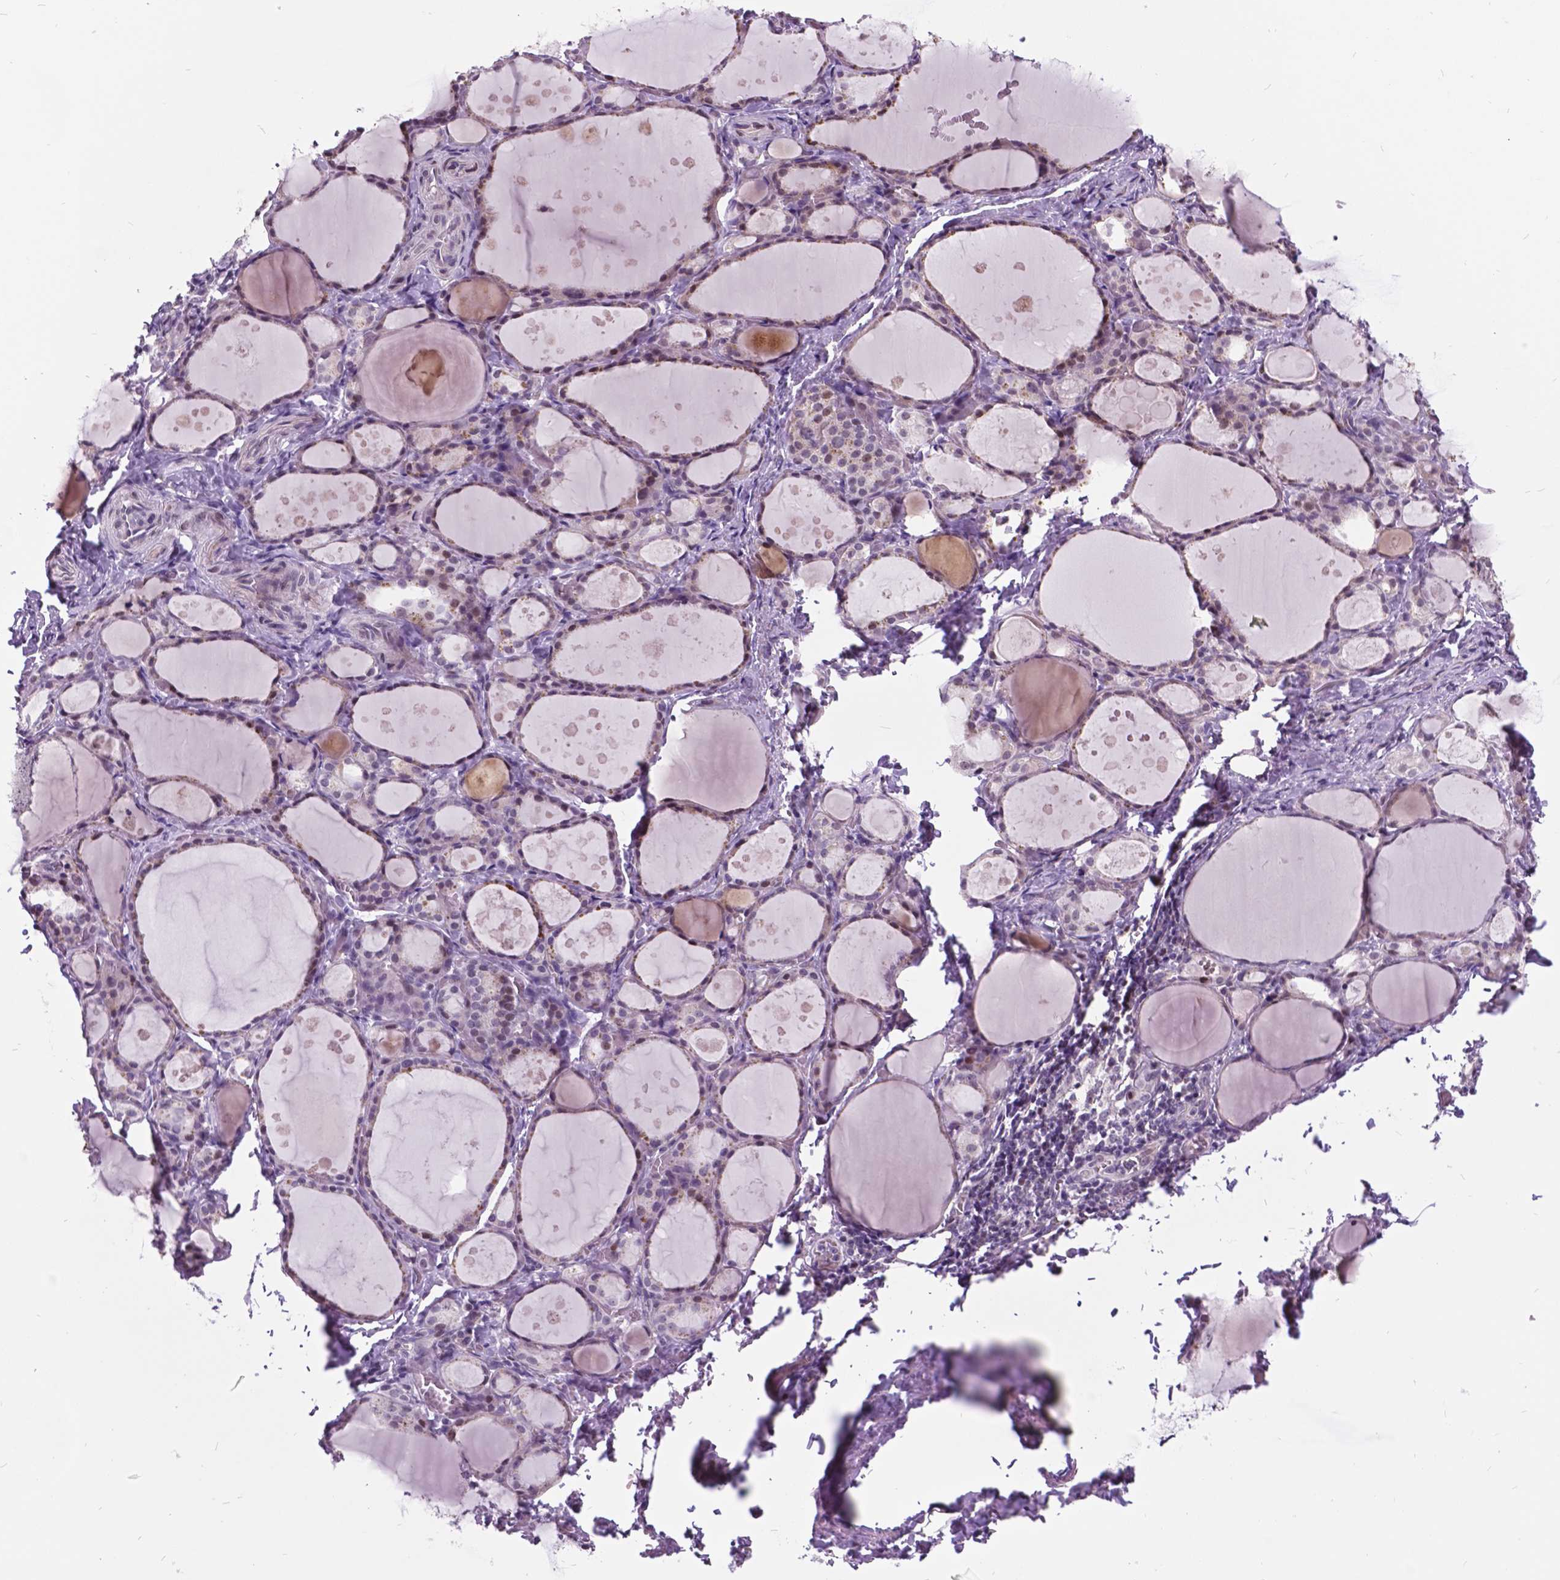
{"staining": {"intensity": "weak", "quantity": "<25%", "location": "nuclear"}, "tissue": "thyroid gland", "cell_type": "Glandular cells", "image_type": "normal", "snomed": [{"axis": "morphology", "description": "Normal tissue, NOS"}, {"axis": "topography", "description": "Thyroid gland"}], "caption": "This is a image of immunohistochemistry staining of normal thyroid gland, which shows no expression in glandular cells.", "gene": "DPF3", "patient": {"sex": "male", "age": 68}}